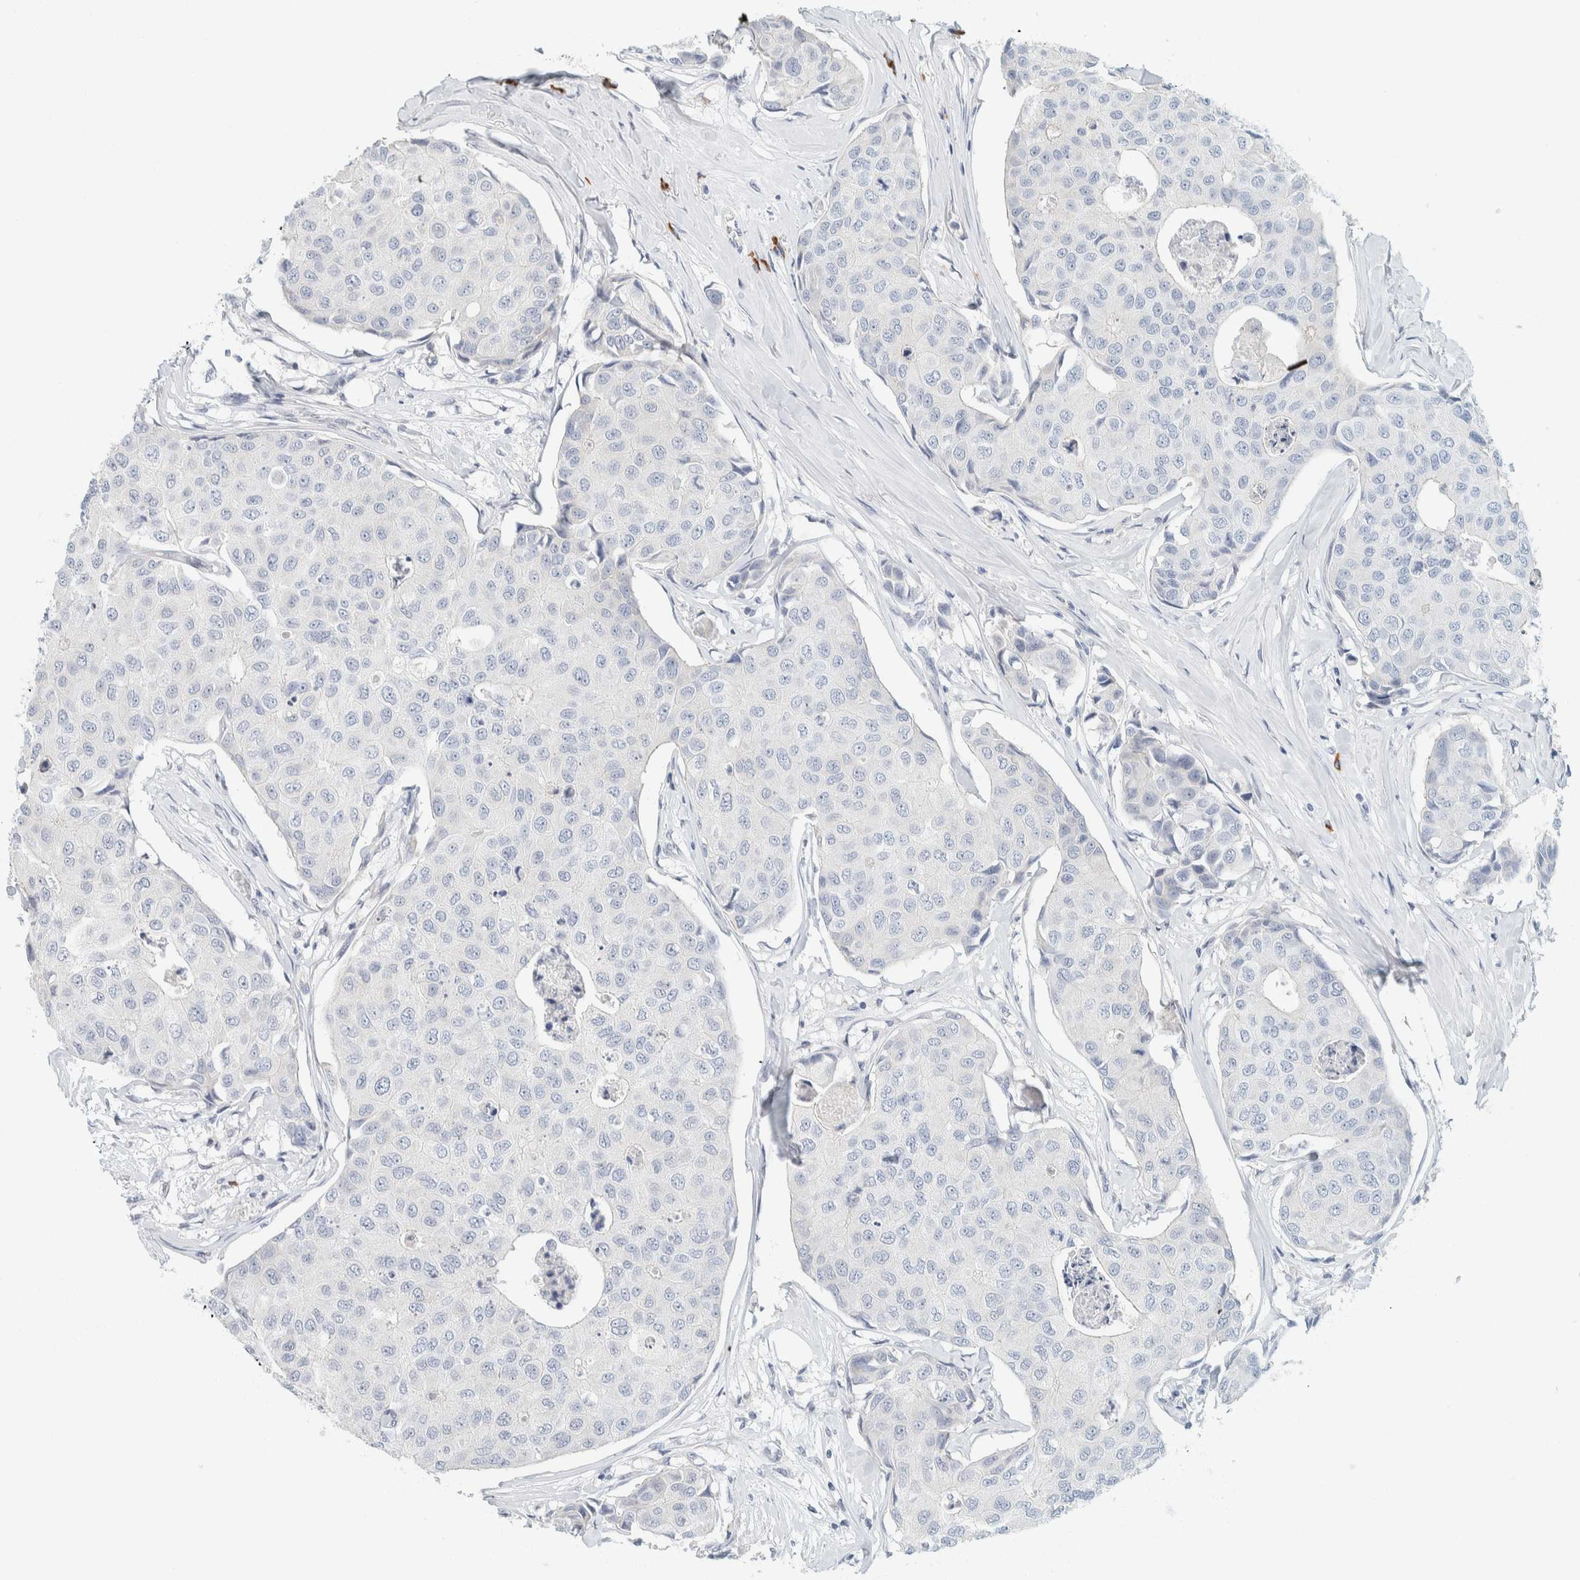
{"staining": {"intensity": "negative", "quantity": "none", "location": "none"}, "tissue": "breast cancer", "cell_type": "Tumor cells", "image_type": "cancer", "snomed": [{"axis": "morphology", "description": "Duct carcinoma"}, {"axis": "topography", "description": "Breast"}], "caption": "Immunohistochemical staining of breast cancer (infiltrating ductal carcinoma) exhibits no significant staining in tumor cells.", "gene": "ARHGAP27", "patient": {"sex": "female", "age": 80}}